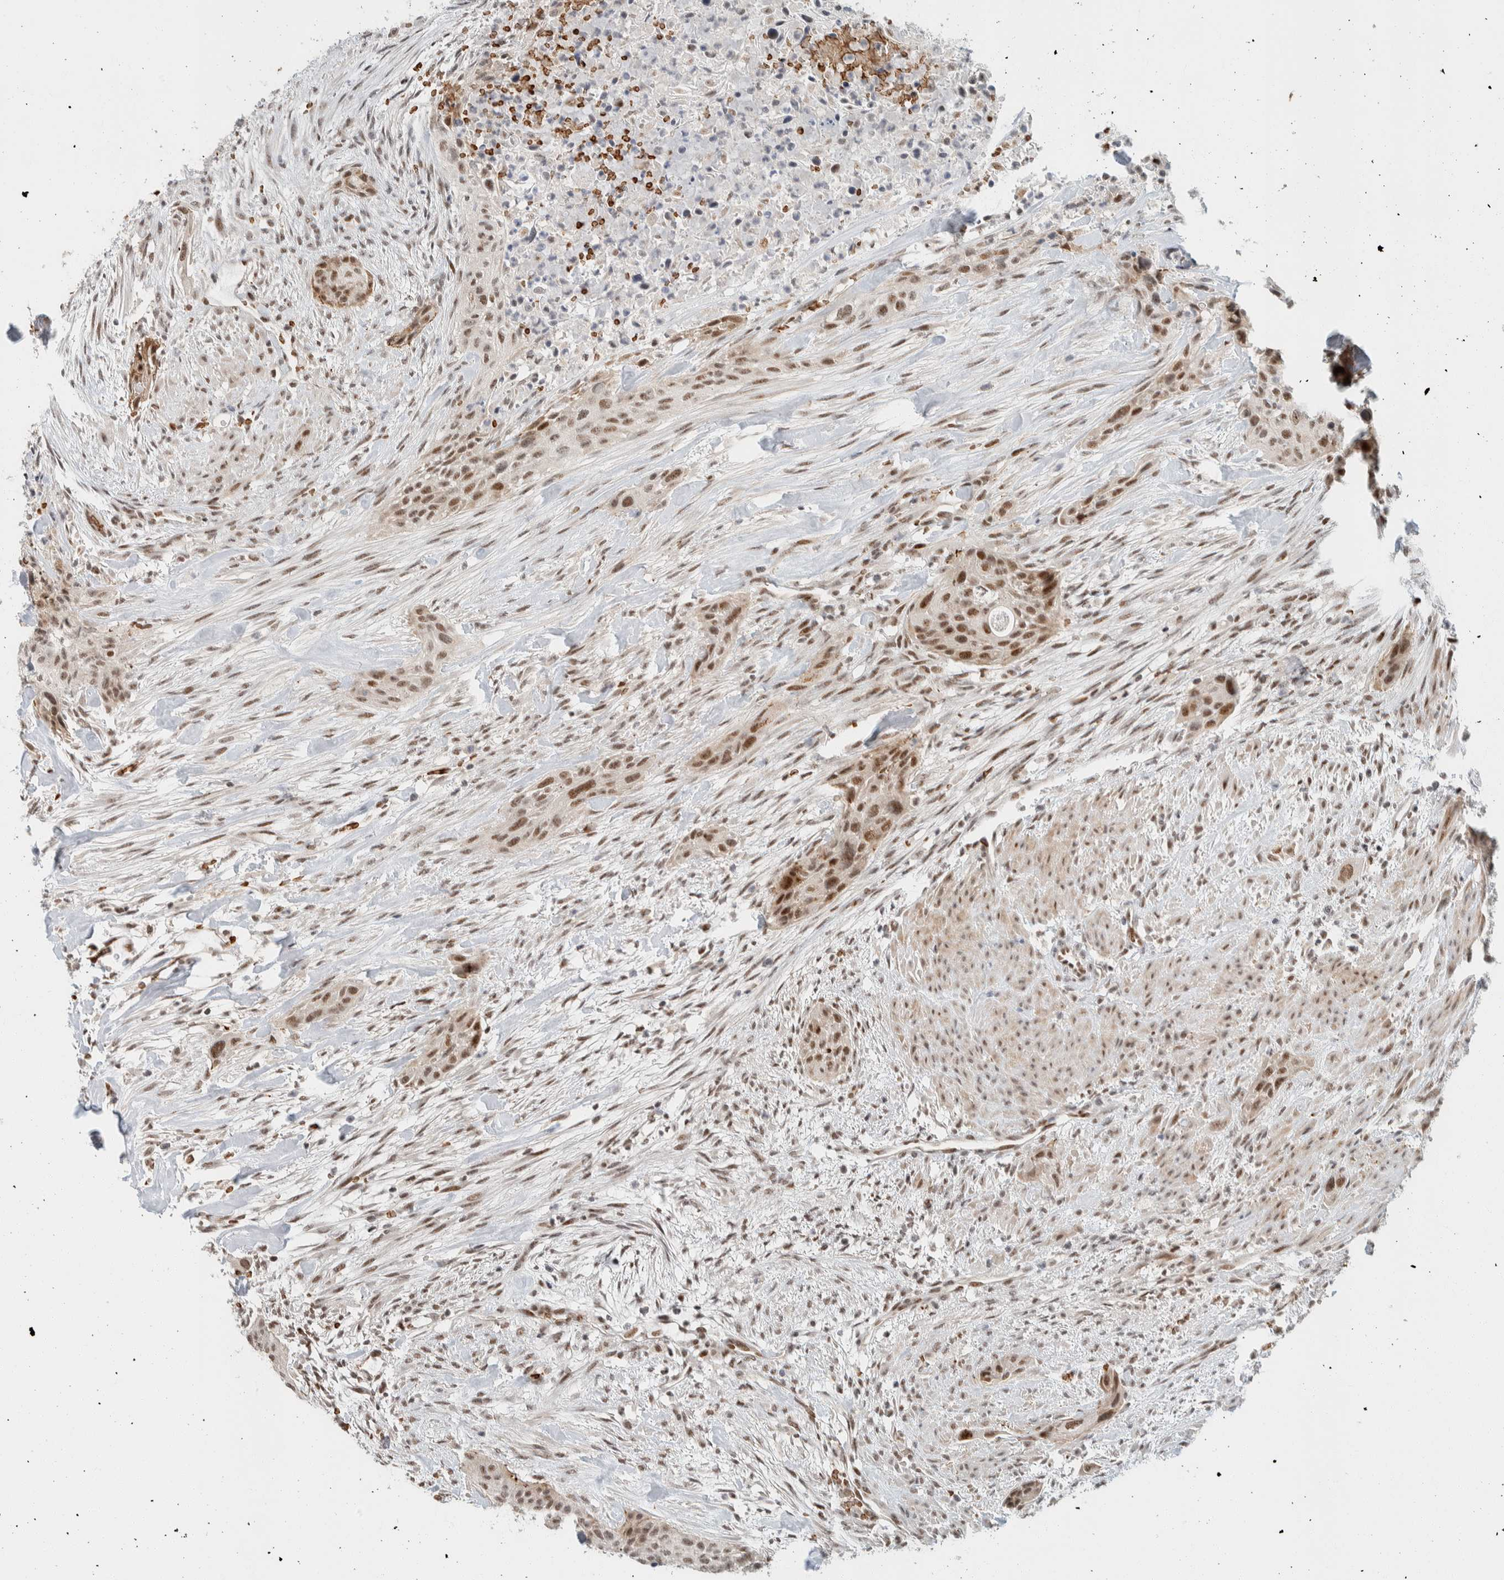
{"staining": {"intensity": "moderate", "quantity": ">75%", "location": "nuclear"}, "tissue": "urothelial cancer", "cell_type": "Tumor cells", "image_type": "cancer", "snomed": [{"axis": "morphology", "description": "Urothelial carcinoma, High grade"}, {"axis": "topography", "description": "Urinary bladder"}], "caption": "About >75% of tumor cells in urothelial carcinoma (high-grade) reveal moderate nuclear protein positivity as visualized by brown immunohistochemical staining.", "gene": "ZBTB2", "patient": {"sex": "male", "age": 35}}